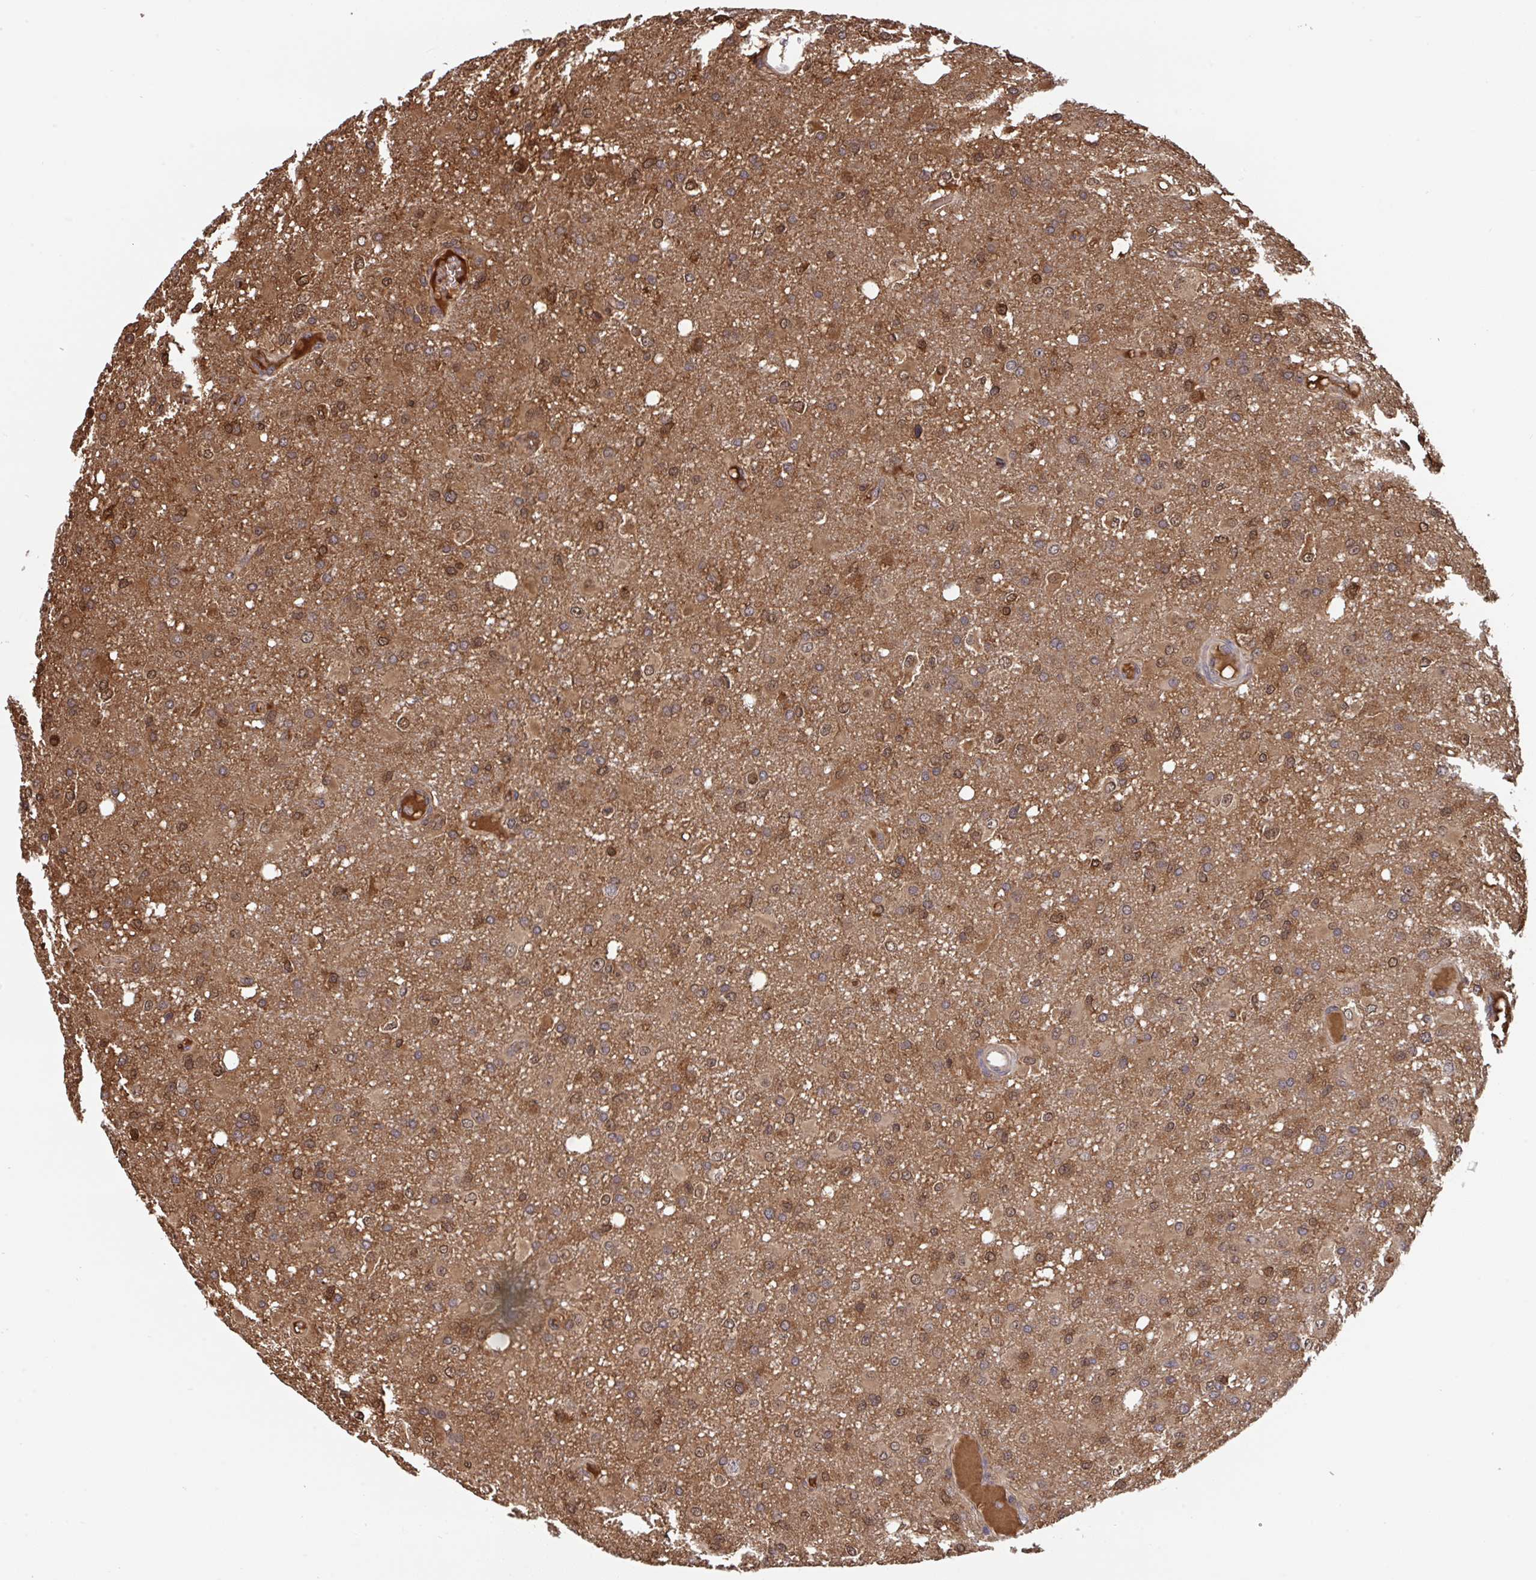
{"staining": {"intensity": "moderate", "quantity": ">75%", "location": "cytoplasmic/membranous,nuclear"}, "tissue": "glioma", "cell_type": "Tumor cells", "image_type": "cancer", "snomed": [{"axis": "morphology", "description": "Glioma, malignant, High grade"}, {"axis": "topography", "description": "Brain"}], "caption": "Protein expression by immunohistochemistry reveals moderate cytoplasmic/membranous and nuclear expression in approximately >75% of tumor cells in glioma.", "gene": "TIGAR", "patient": {"sex": "male", "age": 53}}